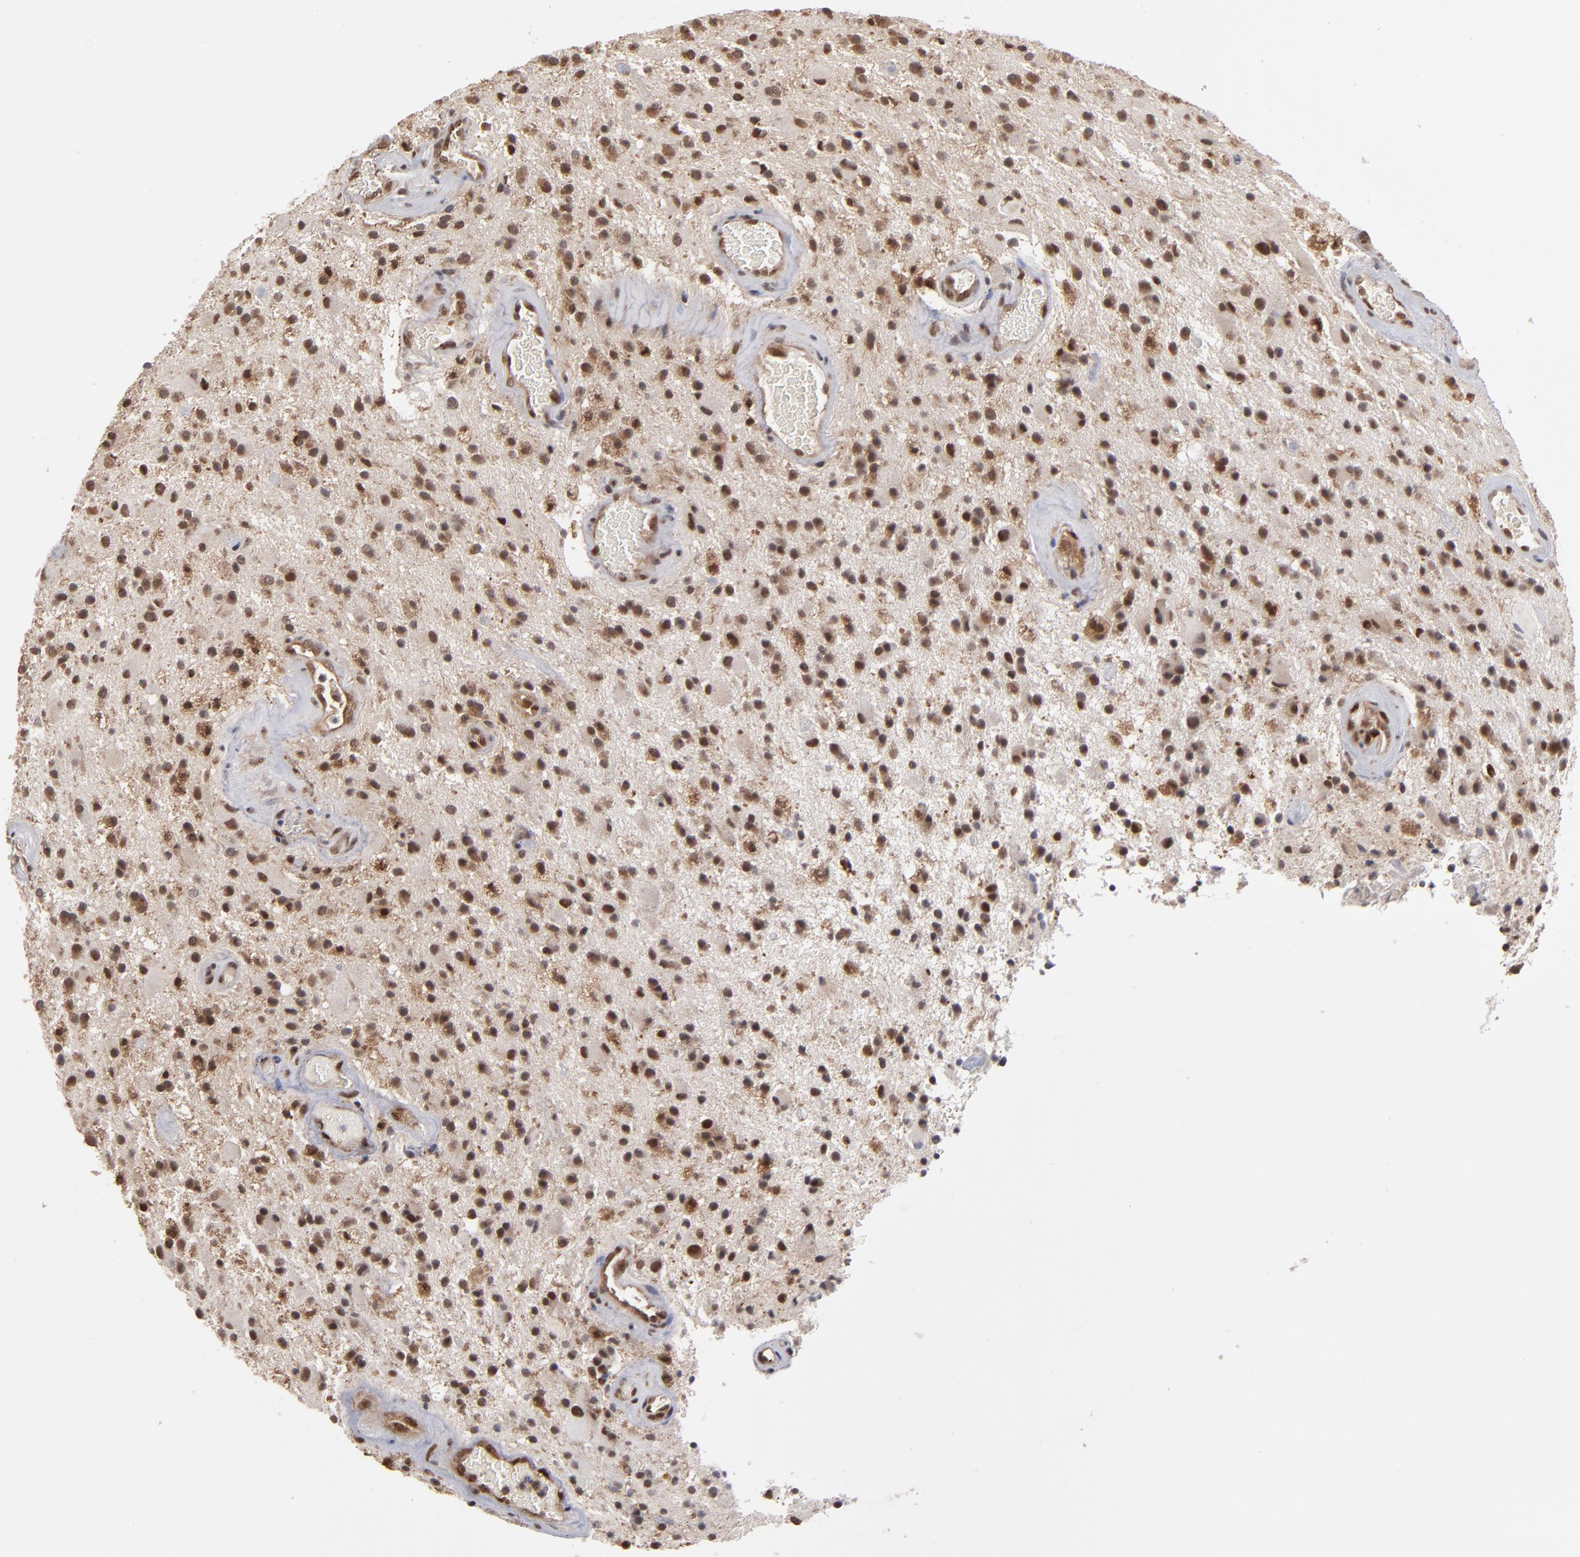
{"staining": {"intensity": "moderate", "quantity": ">75%", "location": "nuclear"}, "tissue": "glioma", "cell_type": "Tumor cells", "image_type": "cancer", "snomed": [{"axis": "morphology", "description": "Glioma, malignant, Low grade"}, {"axis": "topography", "description": "Brain"}], "caption": "IHC micrograph of neoplastic tissue: malignant glioma (low-grade) stained using immunohistochemistry demonstrates medium levels of moderate protein expression localized specifically in the nuclear of tumor cells, appearing as a nuclear brown color.", "gene": "HUWE1", "patient": {"sex": "male", "age": 58}}